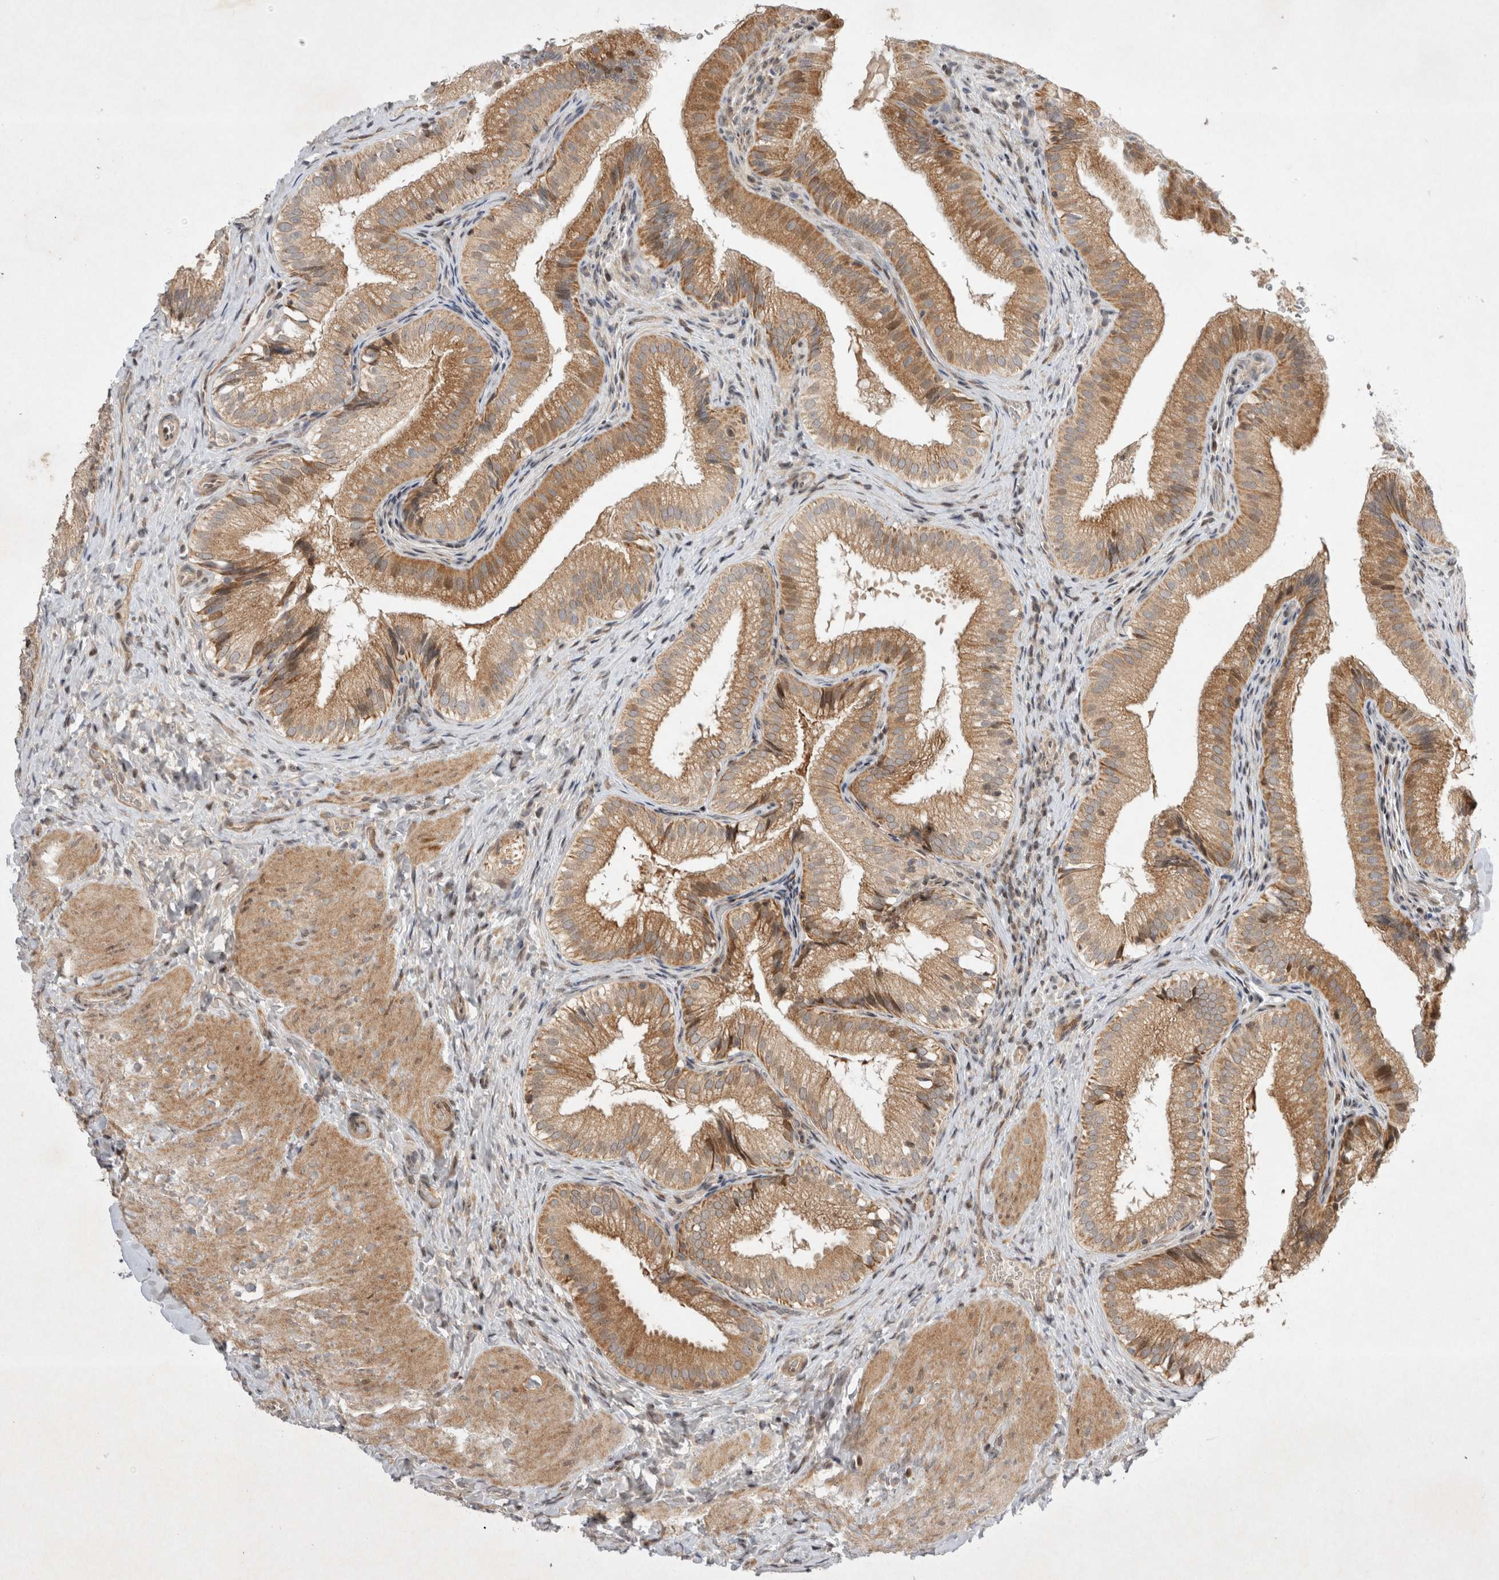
{"staining": {"intensity": "moderate", "quantity": ">75%", "location": "cytoplasmic/membranous,nuclear"}, "tissue": "gallbladder", "cell_type": "Glandular cells", "image_type": "normal", "snomed": [{"axis": "morphology", "description": "Normal tissue, NOS"}, {"axis": "topography", "description": "Gallbladder"}], "caption": "Glandular cells show medium levels of moderate cytoplasmic/membranous,nuclear expression in approximately >75% of cells in unremarkable human gallbladder.", "gene": "EIF2AK1", "patient": {"sex": "female", "age": 30}}